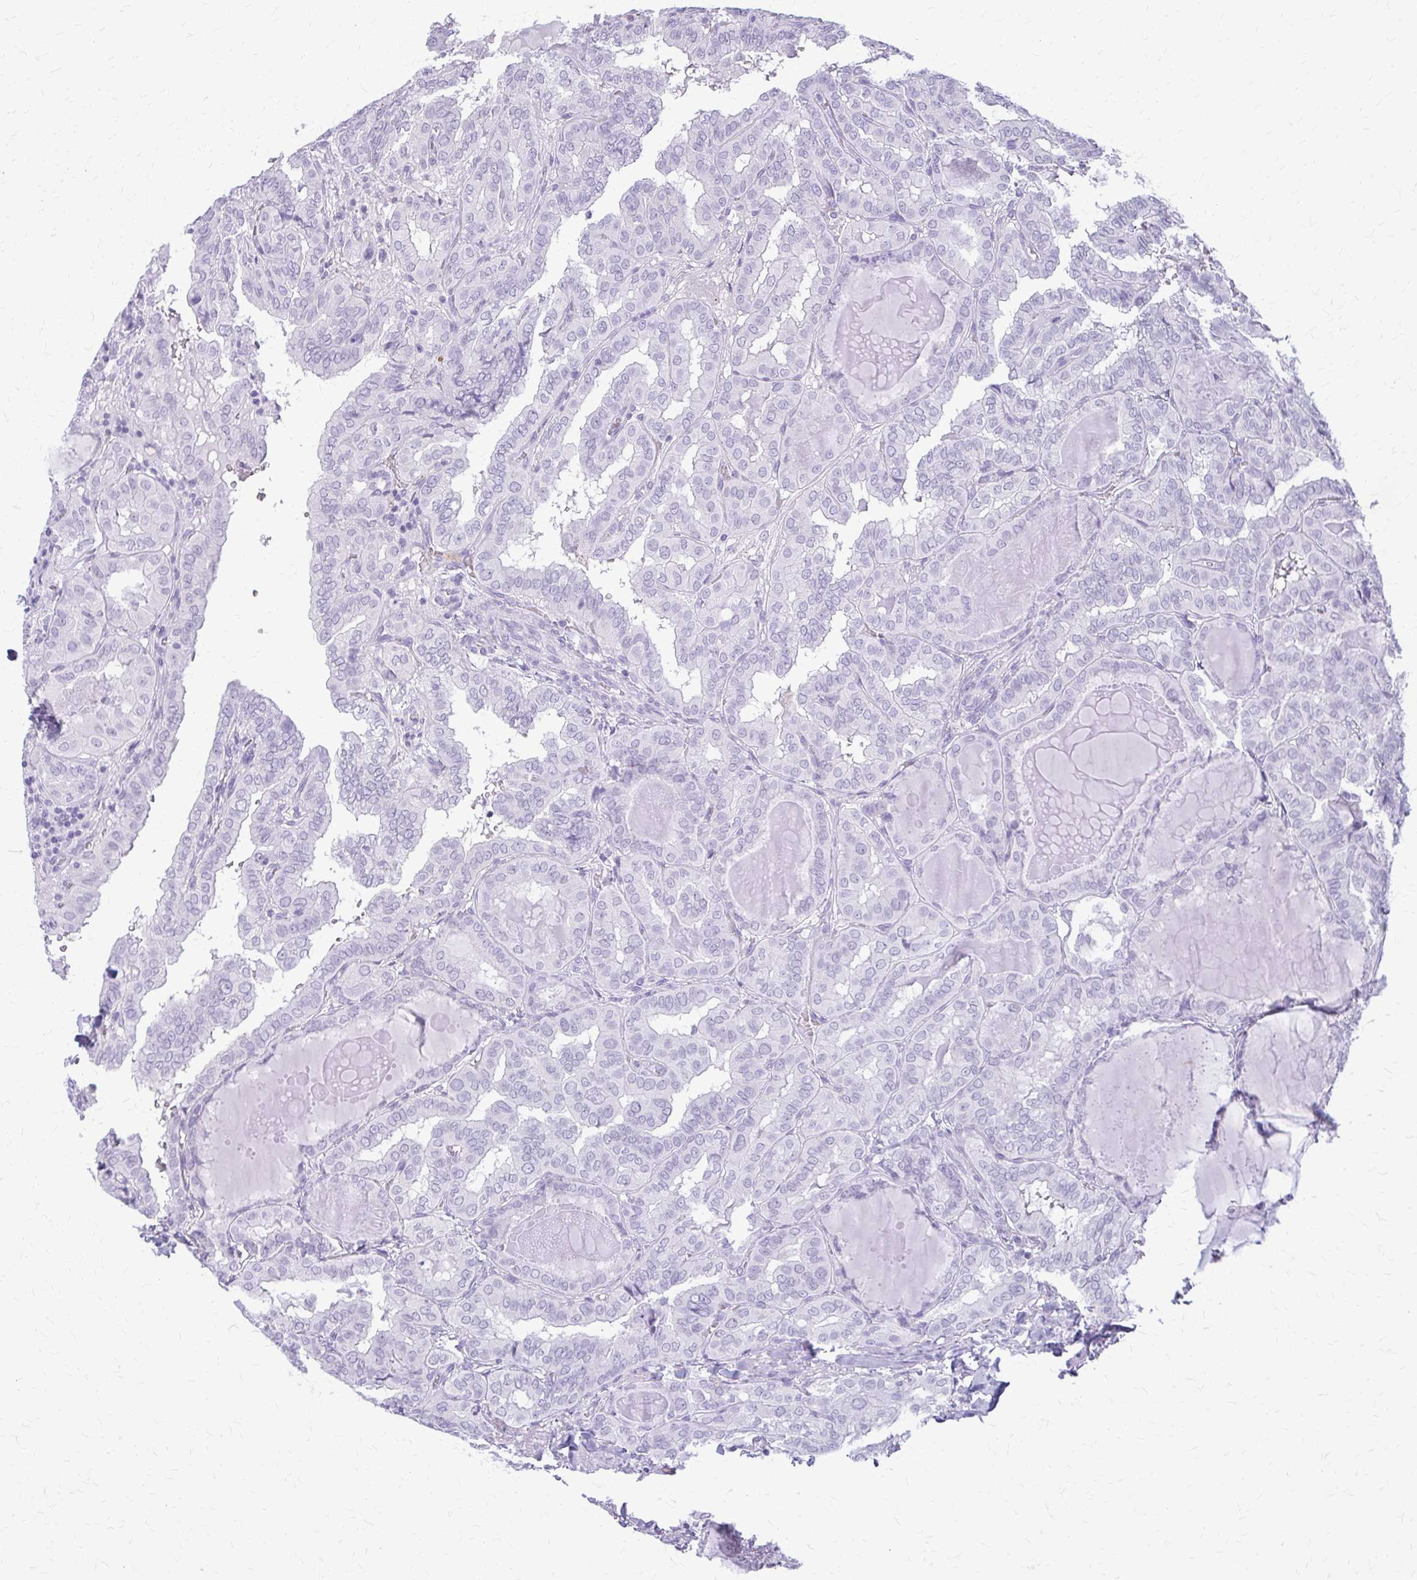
{"staining": {"intensity": "negative", "quantity": "none", "location": "none"}, "tissue": "thyroid cancer", "cell_type": "Tumor cells", "image_type": "cancer", "snomed": [{"axis": "morphology", "description": "Papillary adenocarcinoma, NOS"}, {"axis": "topography", "description": "Thyroid gland"}], "caption": "IHC of thyroid cancer exhibits no positivity in tumor cells.", "gene": "KRT5", "patient": {"sex": "female", "age": 46}}